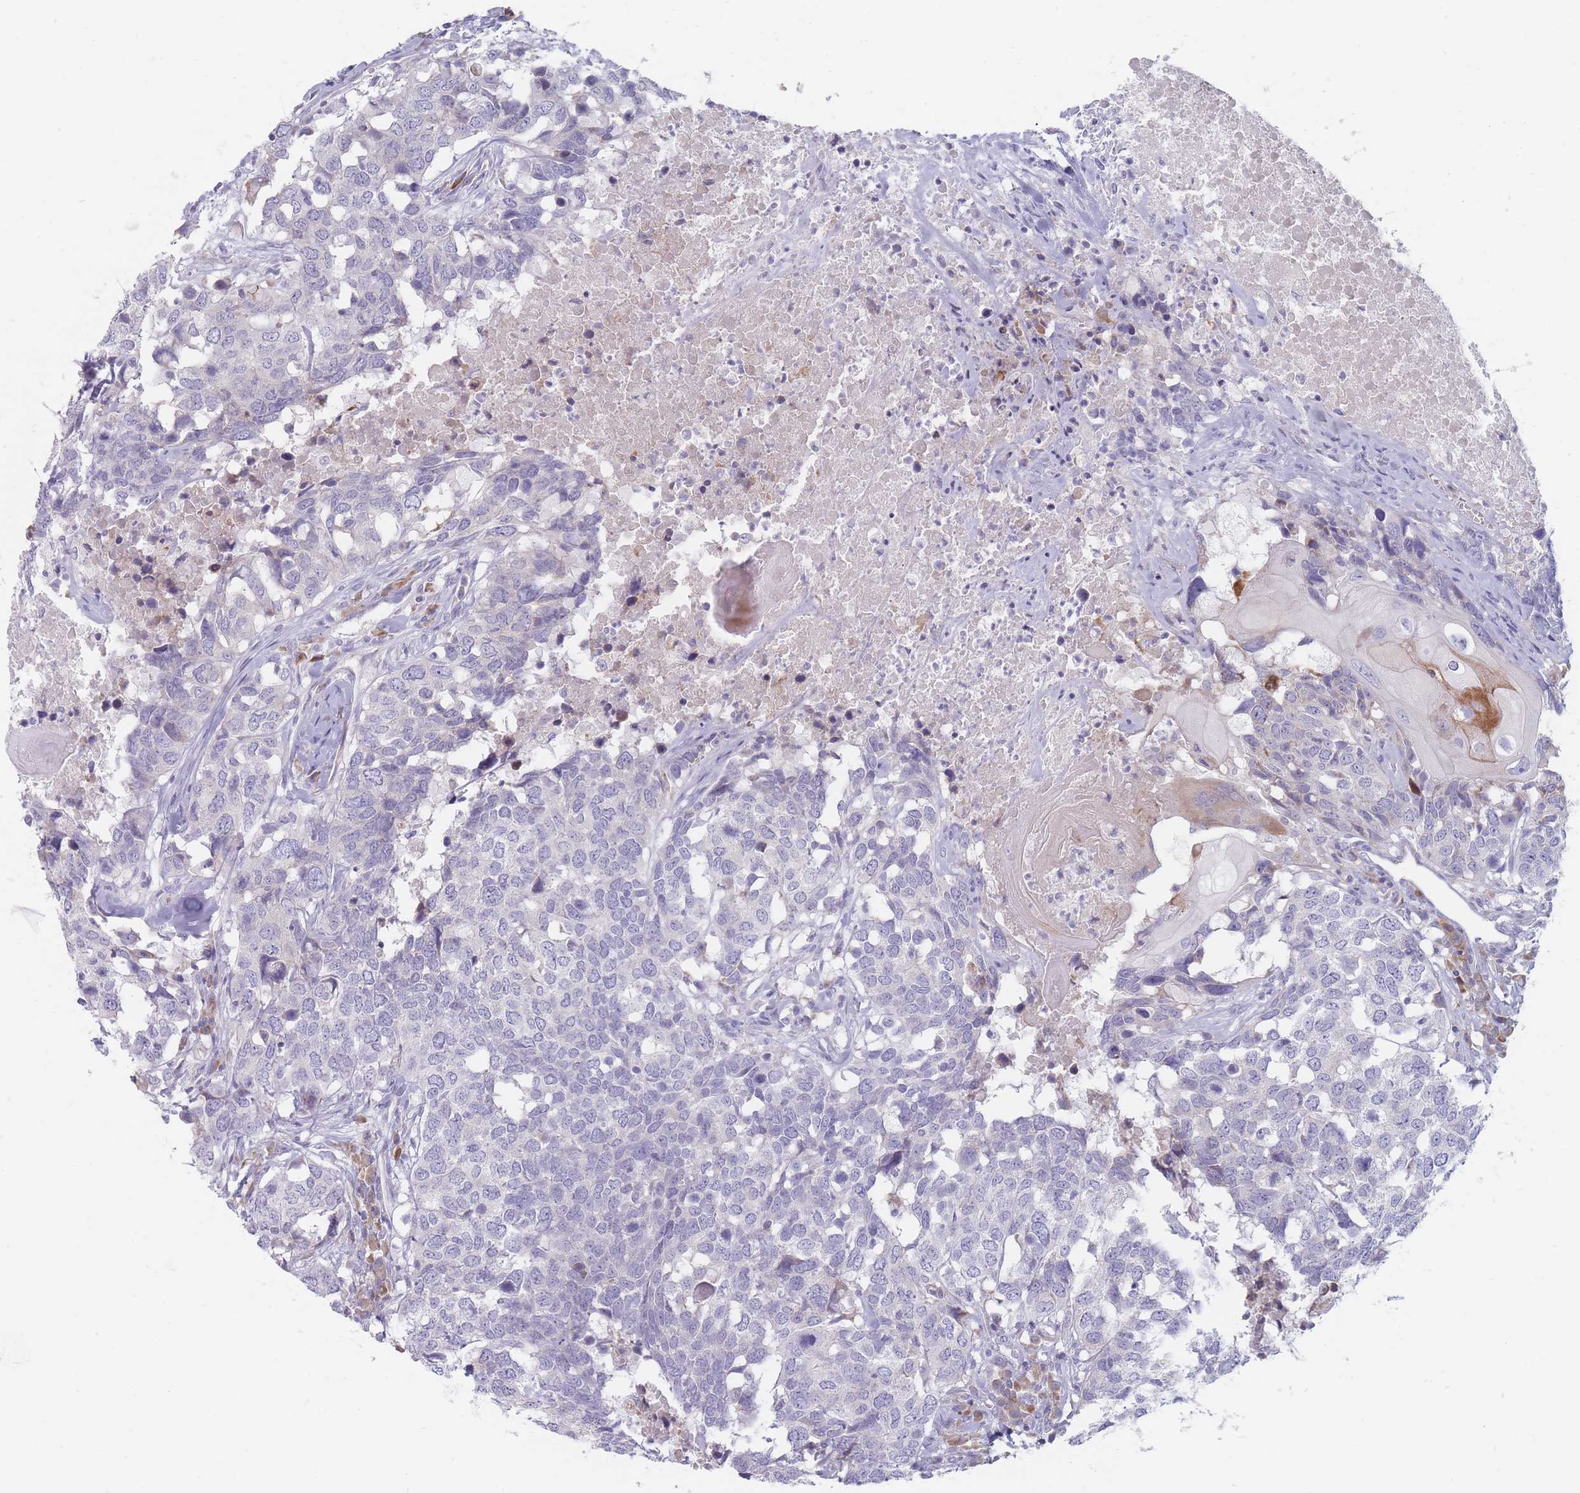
{"staining": {"intensity": "negative", "quantity": "none", "location": "none"}, "tissue": "head and neck cancer", "cell_type": "Tumor cells", "image_type": "cancer", "snomed": [{"axis": "morphology", "description": "Squamous cell carcinoma, NOS"}, {"axis": "topography", "description": "Head-Neck"}], "caption": "The IHC photomicrograph has no significant staining in tumor cells of squamous cell carcinoma (head and neck) tissue.", "gene": "SPATS1", "patient": {"sex": "male", "age": 66}}